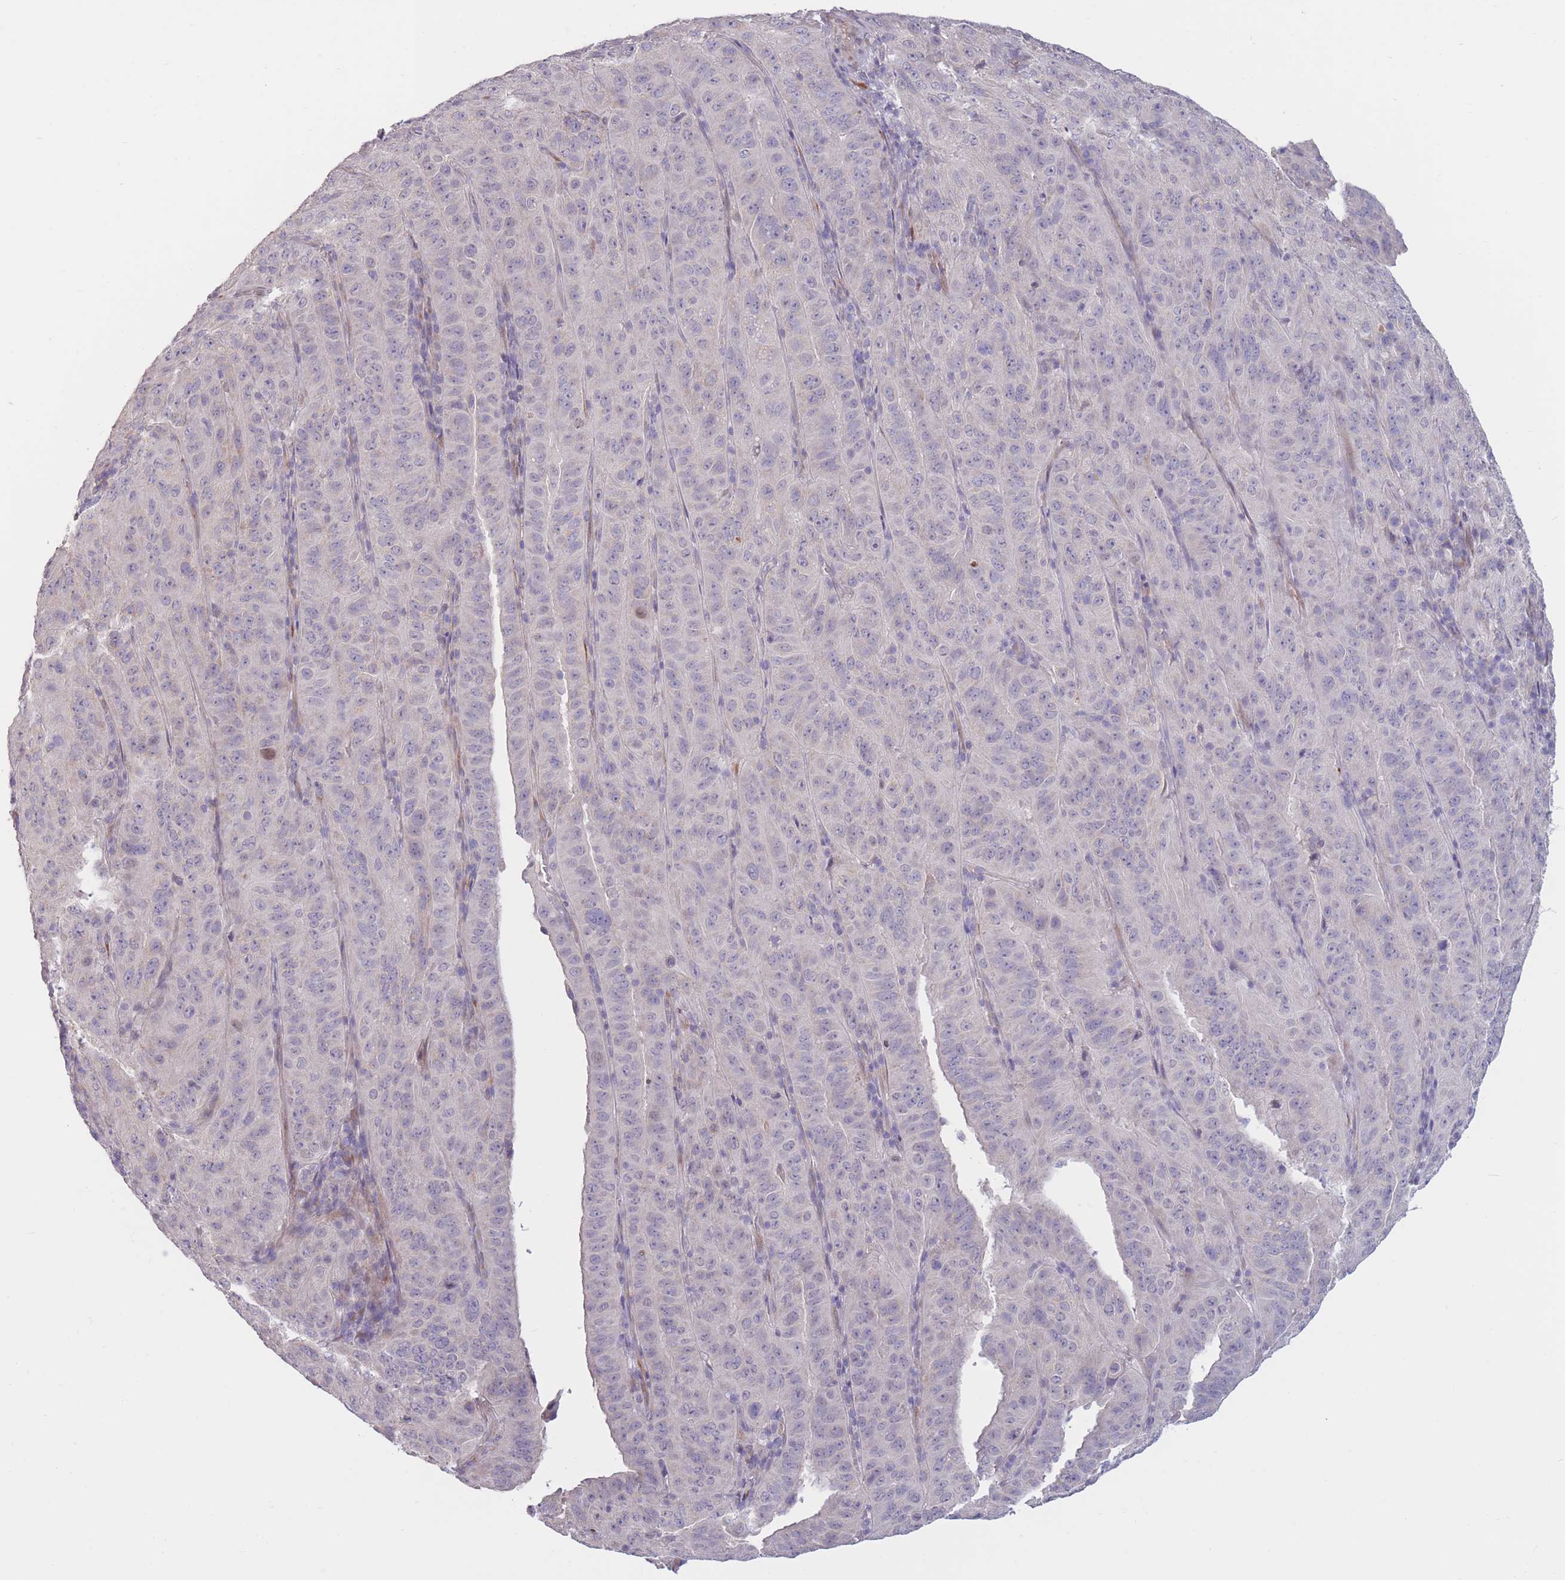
{"staining": {"intensity": "negative", "quantity": "none", "location": "none"}, "tissue": "pancreatic cancer", "cell_type": "Tumor cells", "image_type": "cancer", "snomed": [{"axis": "morphology", "description": "Adenocarcinoma, NOS"}, {"axis": "topography", "description": "Pancreas"}], "caption": "Human pancreatic cancer stained for a protein using immunohistochemistry (IHC) displays no staining in tumor cells.", "gene": "CCNQ", "patient": {"sex": "male", "age": 63}}